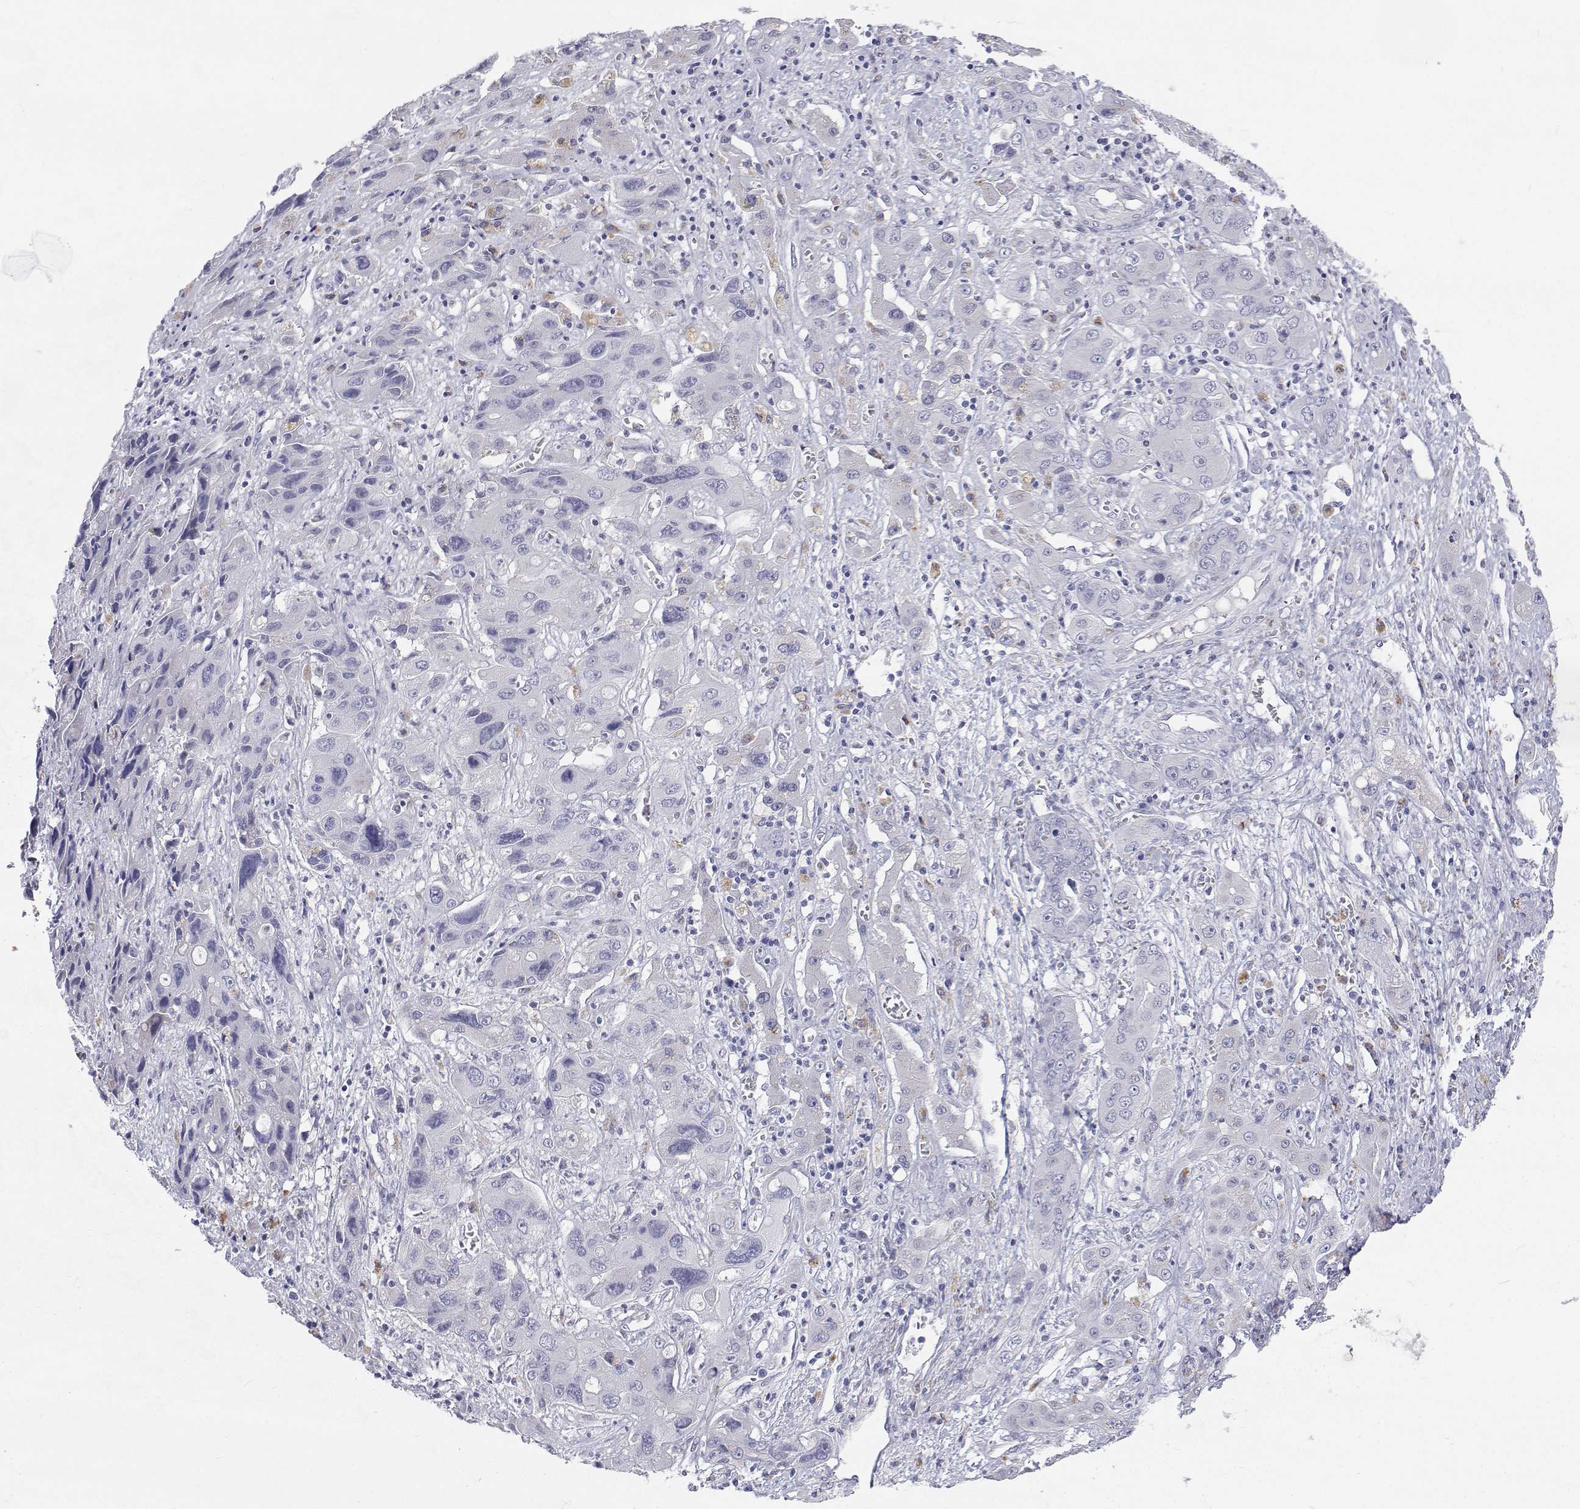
{"staining": {"intensity": "negative", "quantity": "none", "location": "none"}, "tissue": "liver cancer", "cell_type": "Tumor cells", "image_type": "cancer", "snomed": [{"axis": "morphology", "description": "Cholangiocarcinoma"}, {"axis": "topography", "description": "Liver"}], "caption": "Tumor cells show no significant protein staining in cholangiocarcinoma (liver). Nuclei are stained in blue.", "gene": "NCR2", "patient": {"sex": "male", "age": 67}}